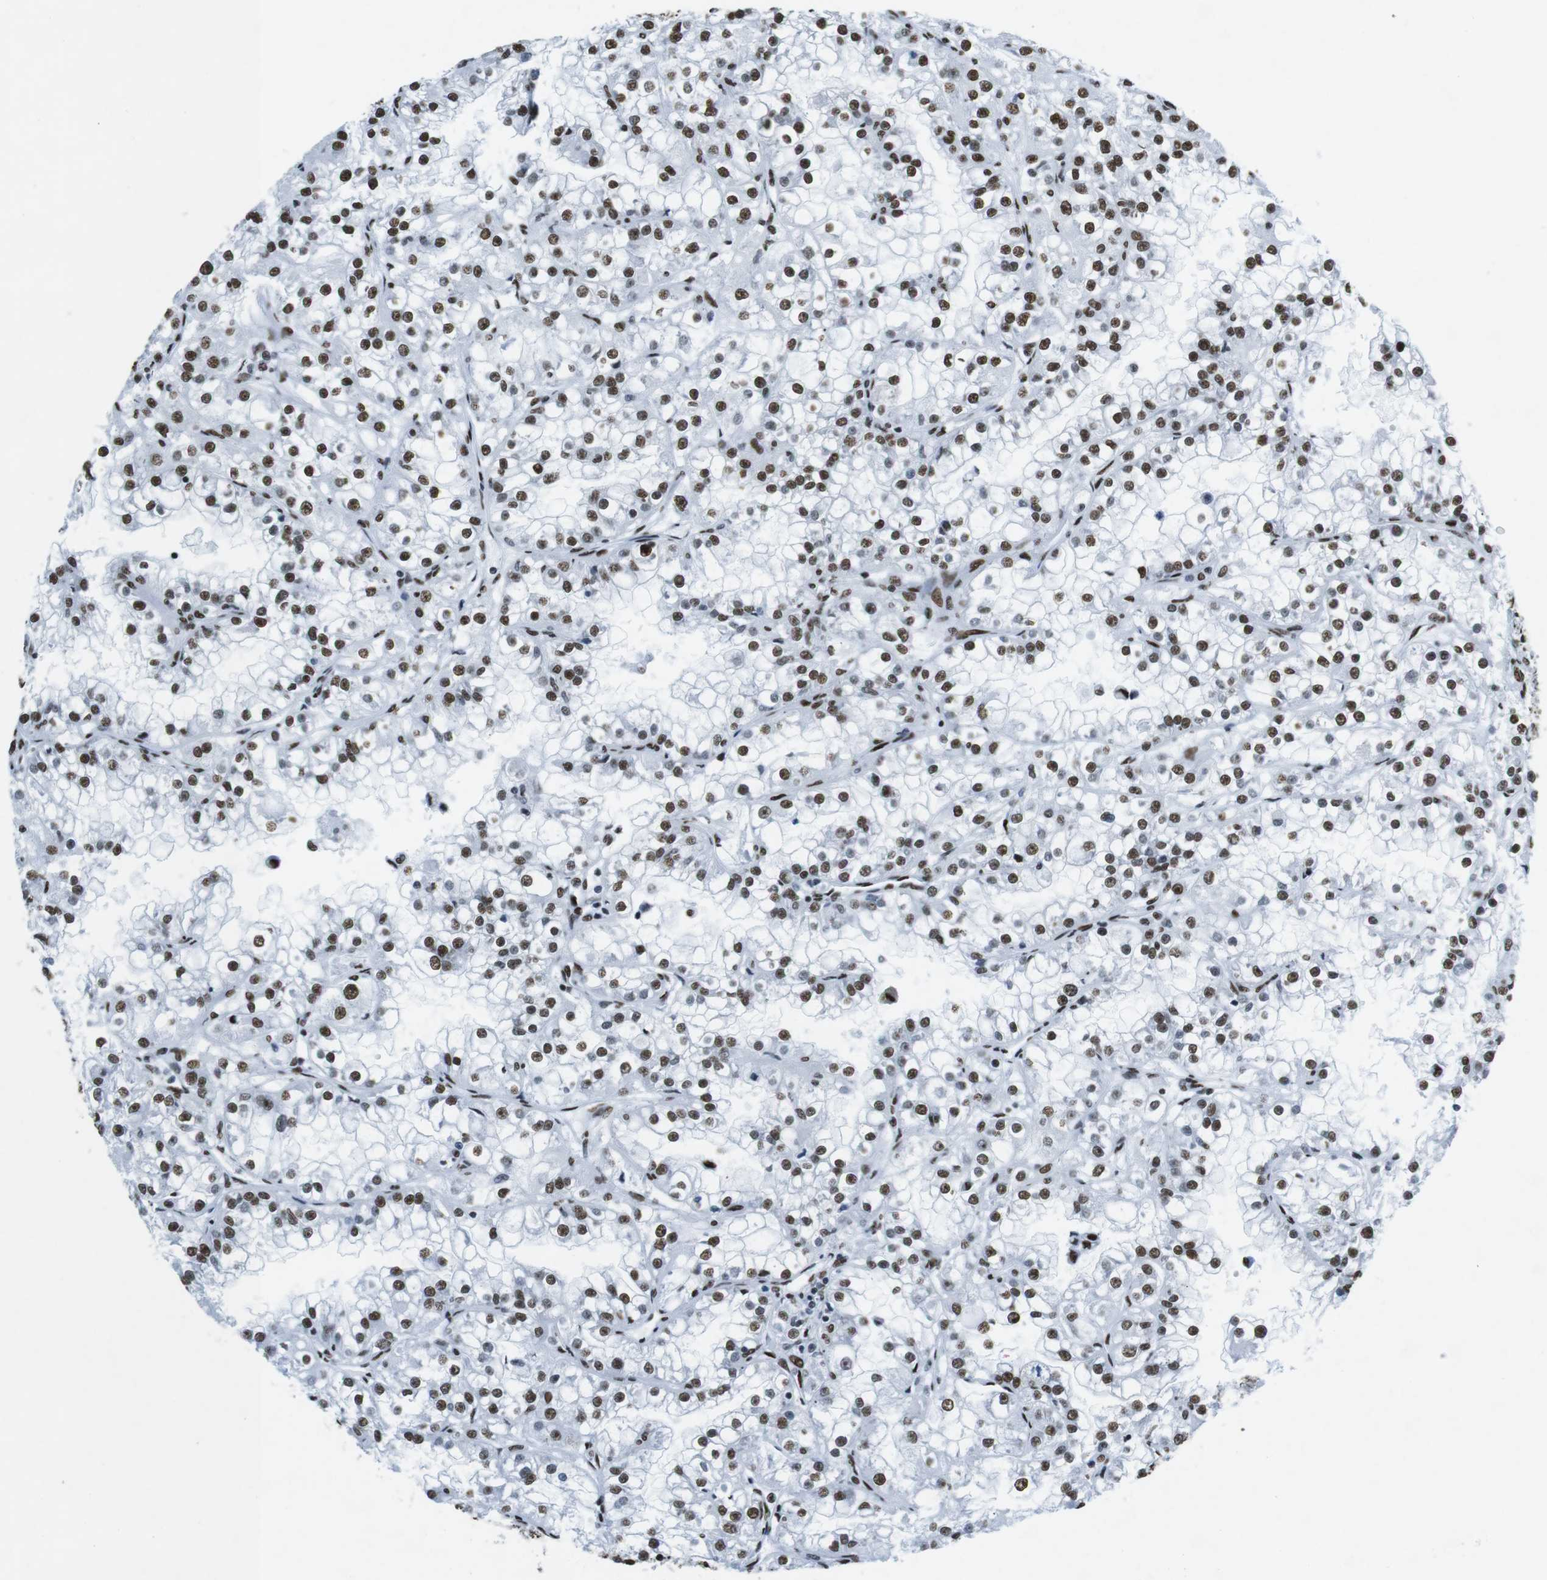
{"staining": {"intensity": "moderate", "quantity": ">75%", "location": "nuclear"}, "tissue": "renal cancer", "cell_type": "Tumor cells", "image_type": "cancer", "snomed": [{"axis": "morphology", "description": "Adenocarcinoma, NOS"}, {"axis": "topography", "description": "Kidney"}], "caption": "Immunohistochemistry (DAB (3,3'-diaminobenzidine)) staining of adenocarcinoma (renal) displays moderate nuclear protein positivity in approximately >75% of tumor cells.", "gene": "CITED2", "patient": {"sex": "female", "age": 52}}